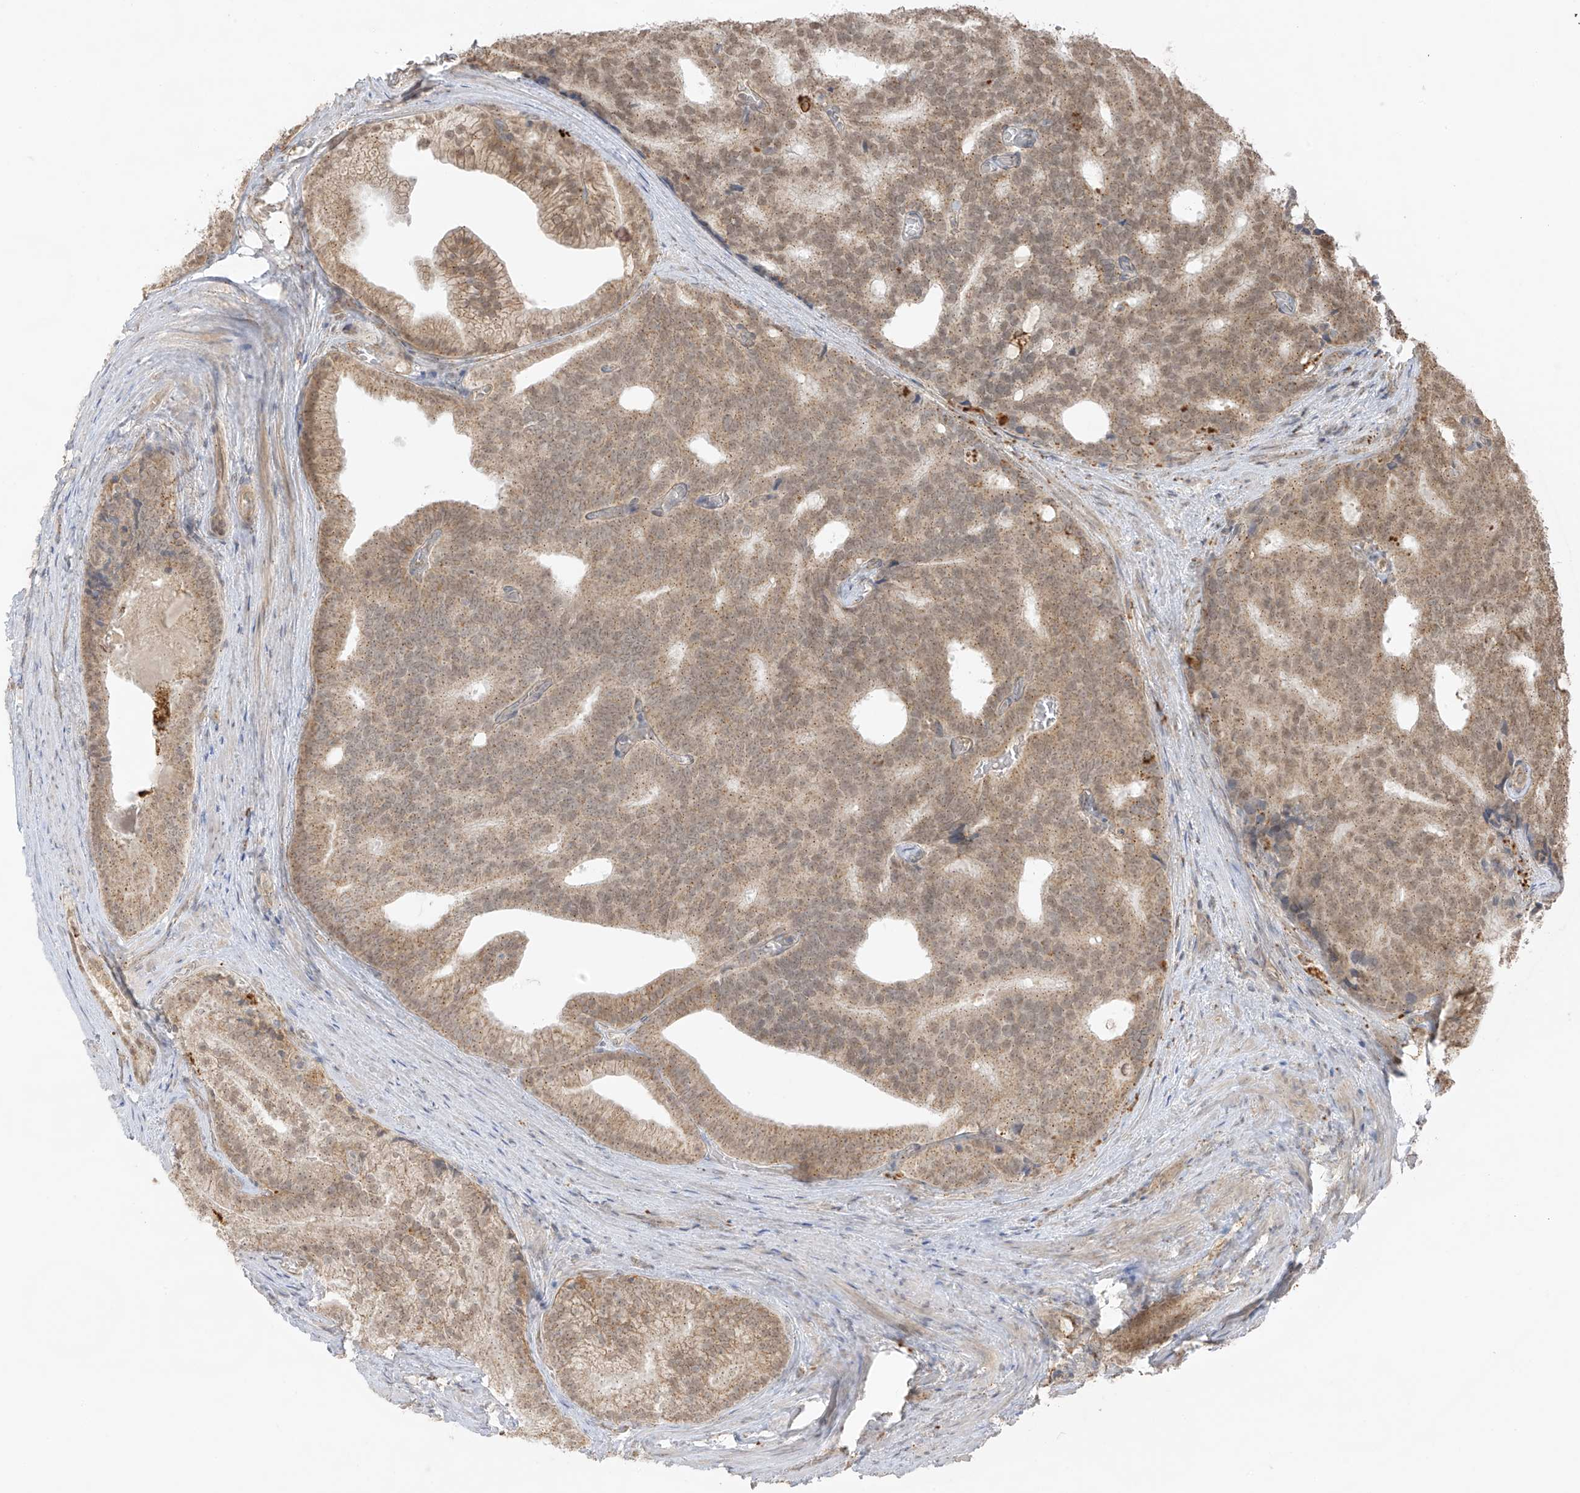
{"staining": {"intensity": "moderate", "quantity": "25%-75%", "location": "cytoplasmic/membranous"}, "tissue": "prostate cancer", "cell_type": "Tumor cells", "image_type": "cancer", "snomed": [{"axis": "morphology", "description": "Adenocarcinoma, Low grade"}, {"axis": "topography", "description": "Prostate"}], "caption": "Human prostate cancer stained with a protein marker displays moderate staining in tumor cells.", "gene": "N4BP3", "patient": {"sex": "male", "age": 71}}